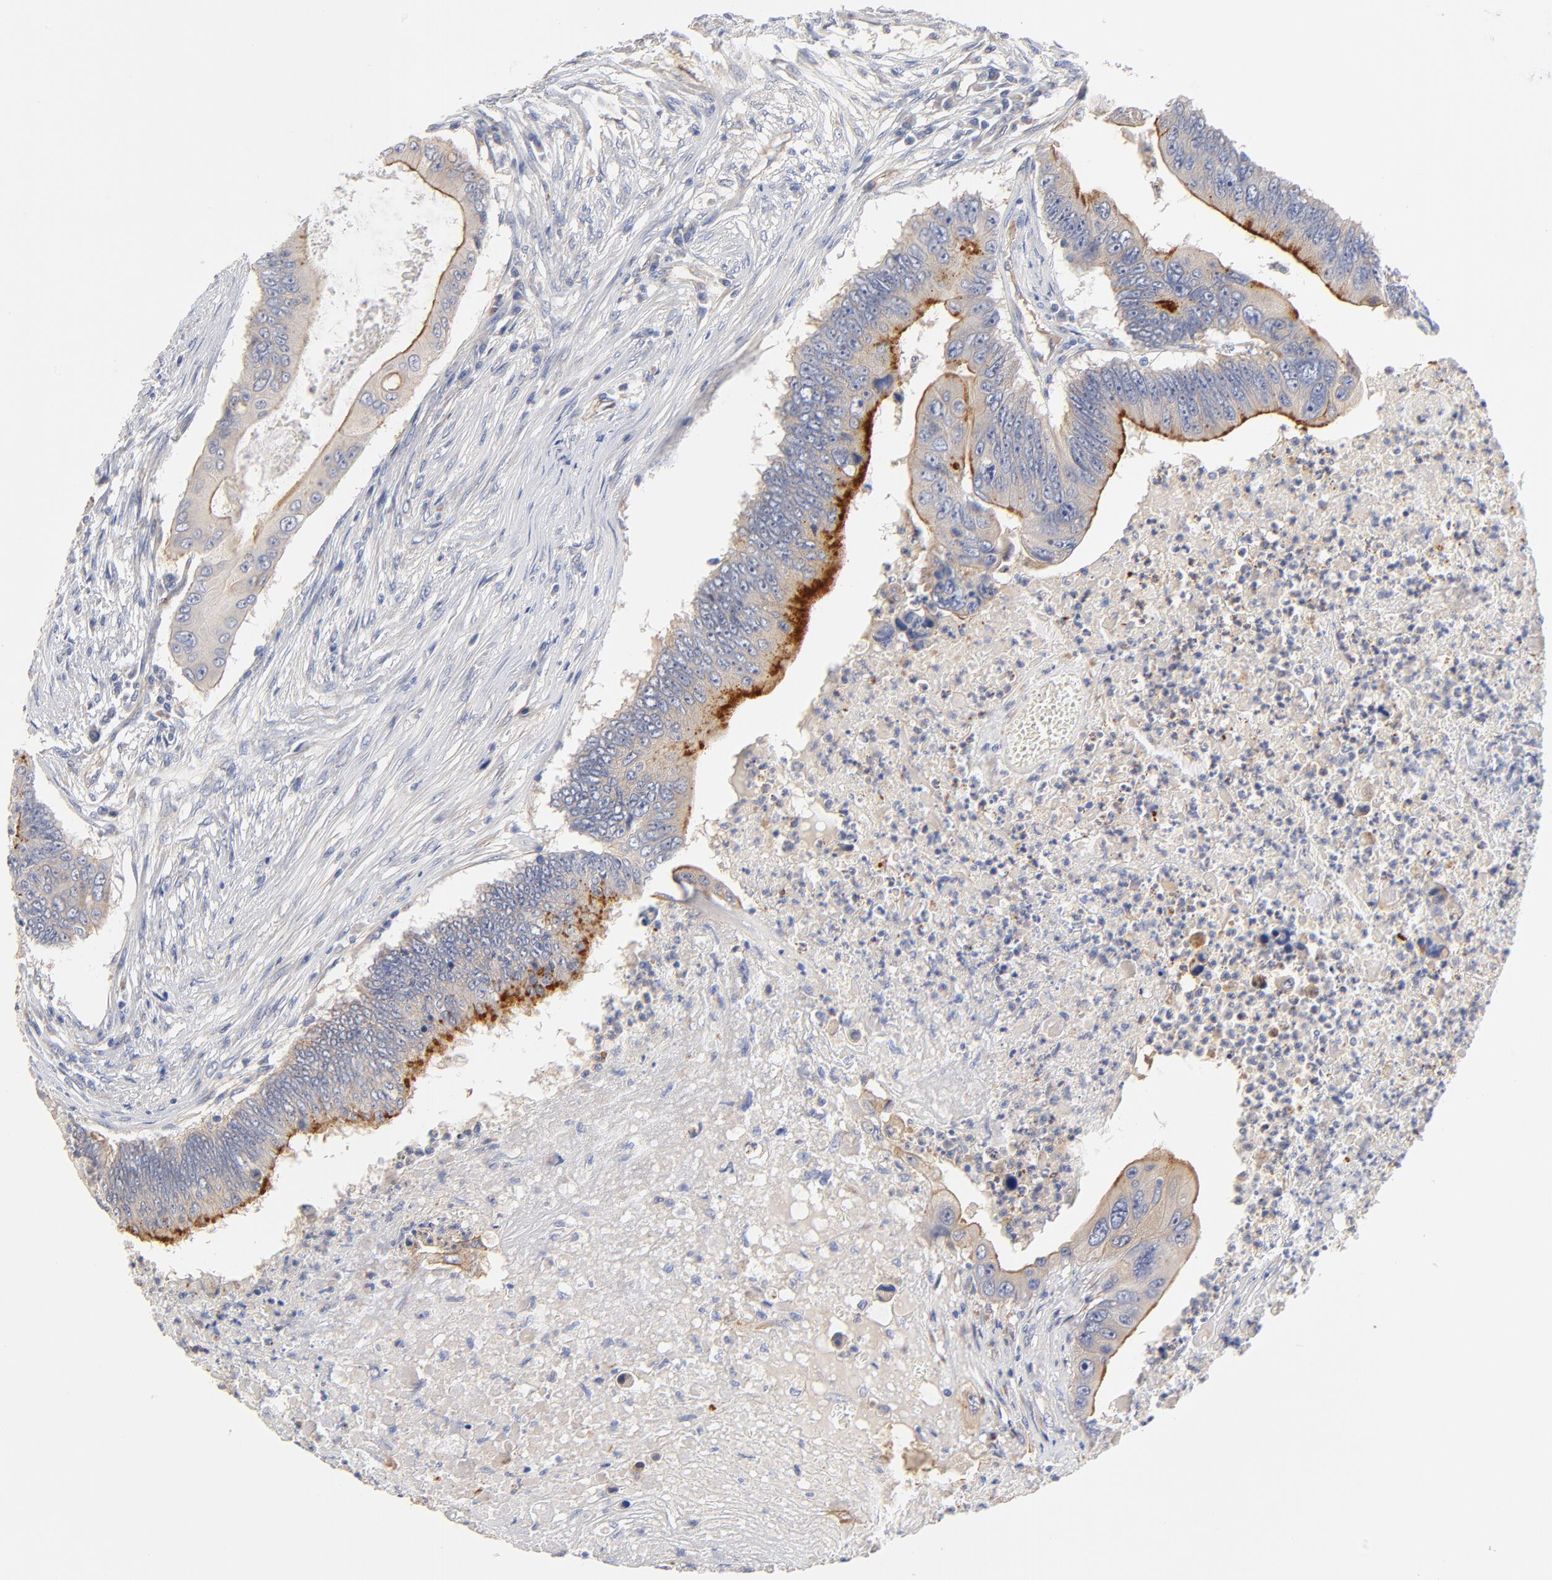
{"staining": {"intensity": "strong", "quantity": "25%-75%", "location": "cytoplasmic/membranous"}, "tissue": "colorectal cancer", "cell_type": "Tumor cells", "image_type": "cancer", "snomed": [{"axis": "morphology", "description": "Adenocarcinoma, NOS"}, {"axis": "topography", "description": "Colon"}], "caption": "Protein staining of colorectal cancer (adenocarcinoma) tissue displays strong cytoplasmic/membranous expression in approximately 25%-75% of tumor cells.", "gene": "FBXL2", "patient": {"sex": "male", "age": 65}}